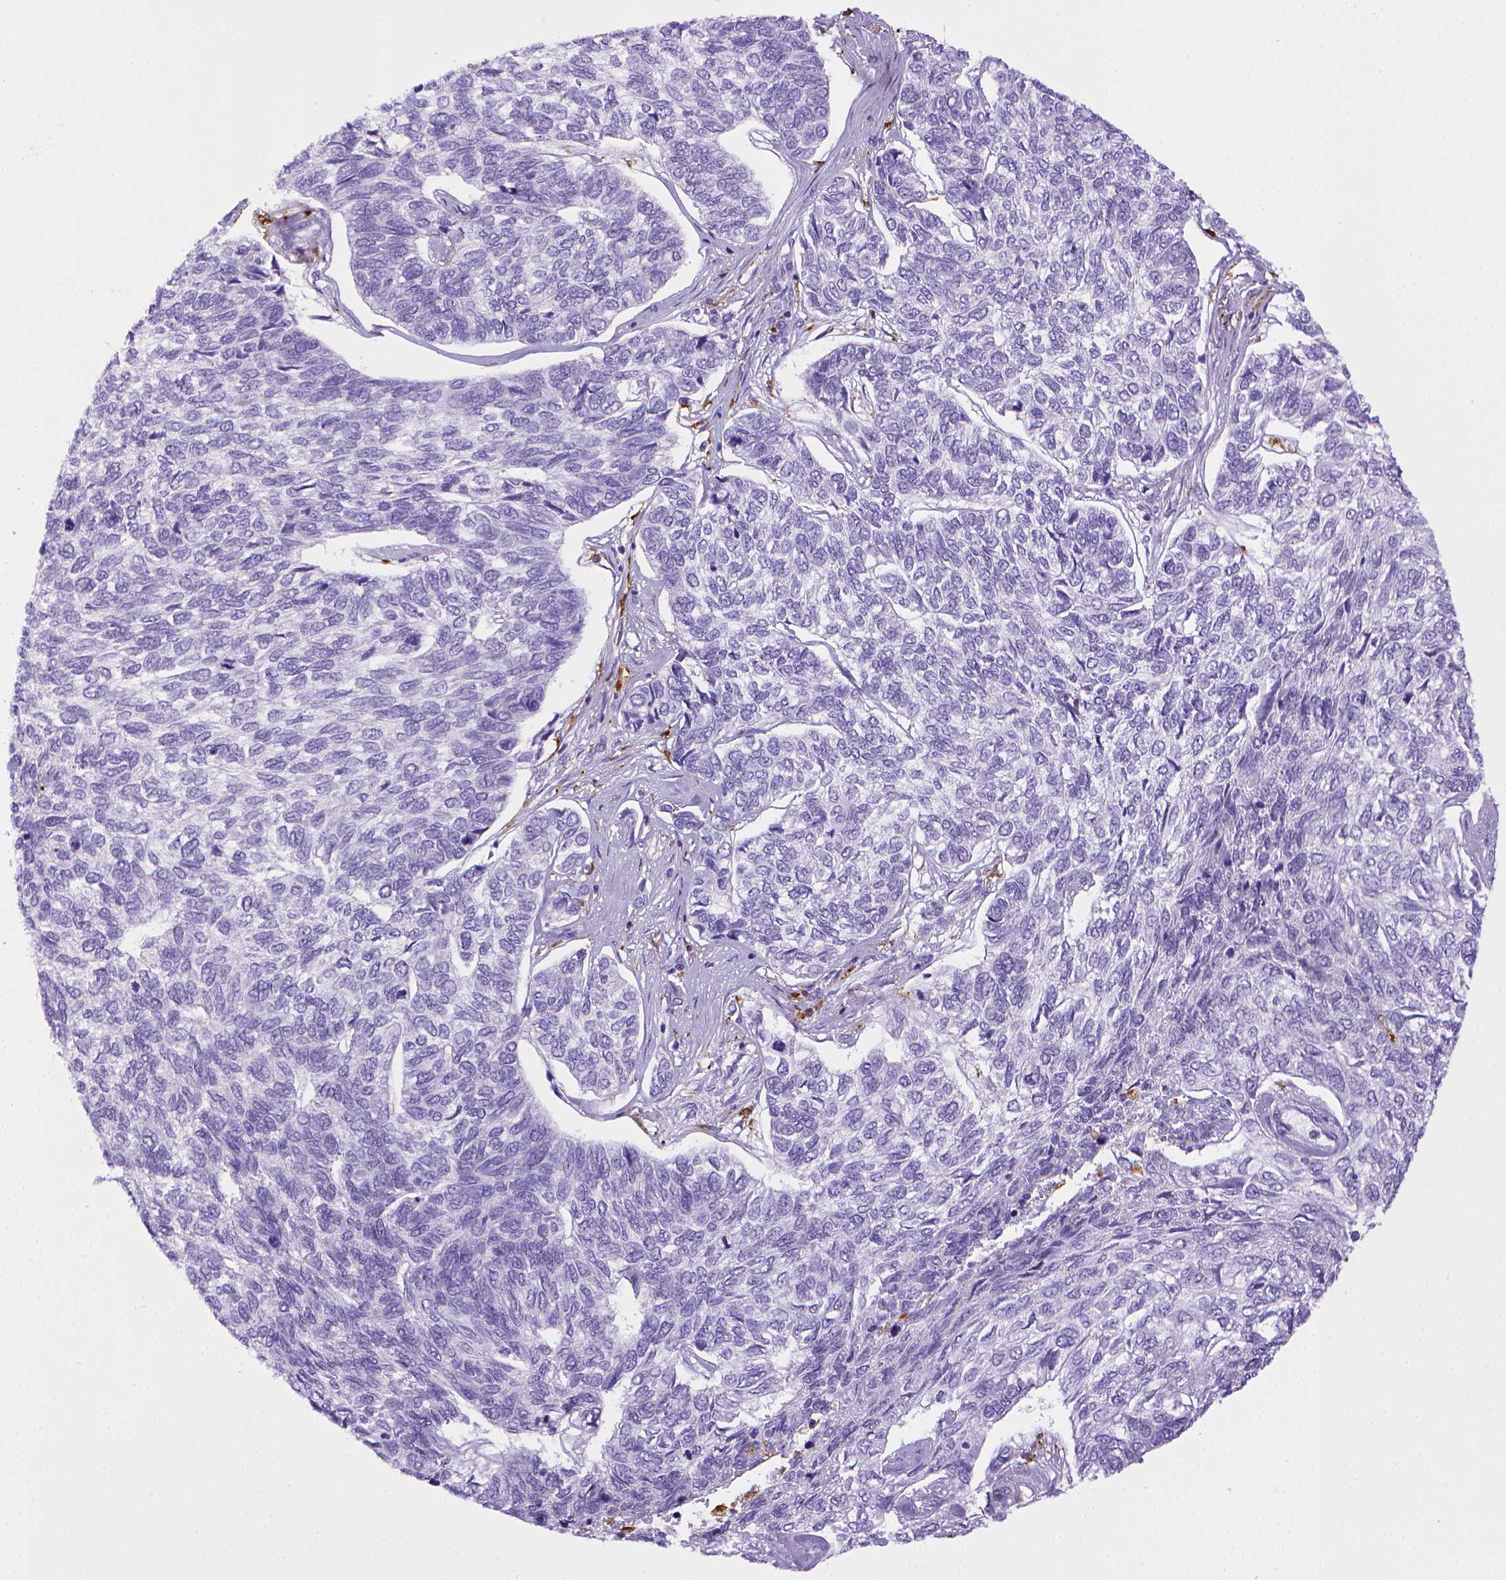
{"staining": {"intensity": "negative", "quantity": "none", "location": "none"}, "tissue": "skin cancer", "cell_type": "Tumor cells", "image_type": "cancer", "snomed": [{"axis": "morphology", "description": "Basal cell carcinoma"}, {"axis": "topography", "description": "Skin"}], "caption": "A photomicrograph of skin cancer (basal cell carcinoma) stained for a protein demonstrates no brown staining in tumor cells.", "gene": "CD68", "patient": {"sex": "female", "age": 65}}